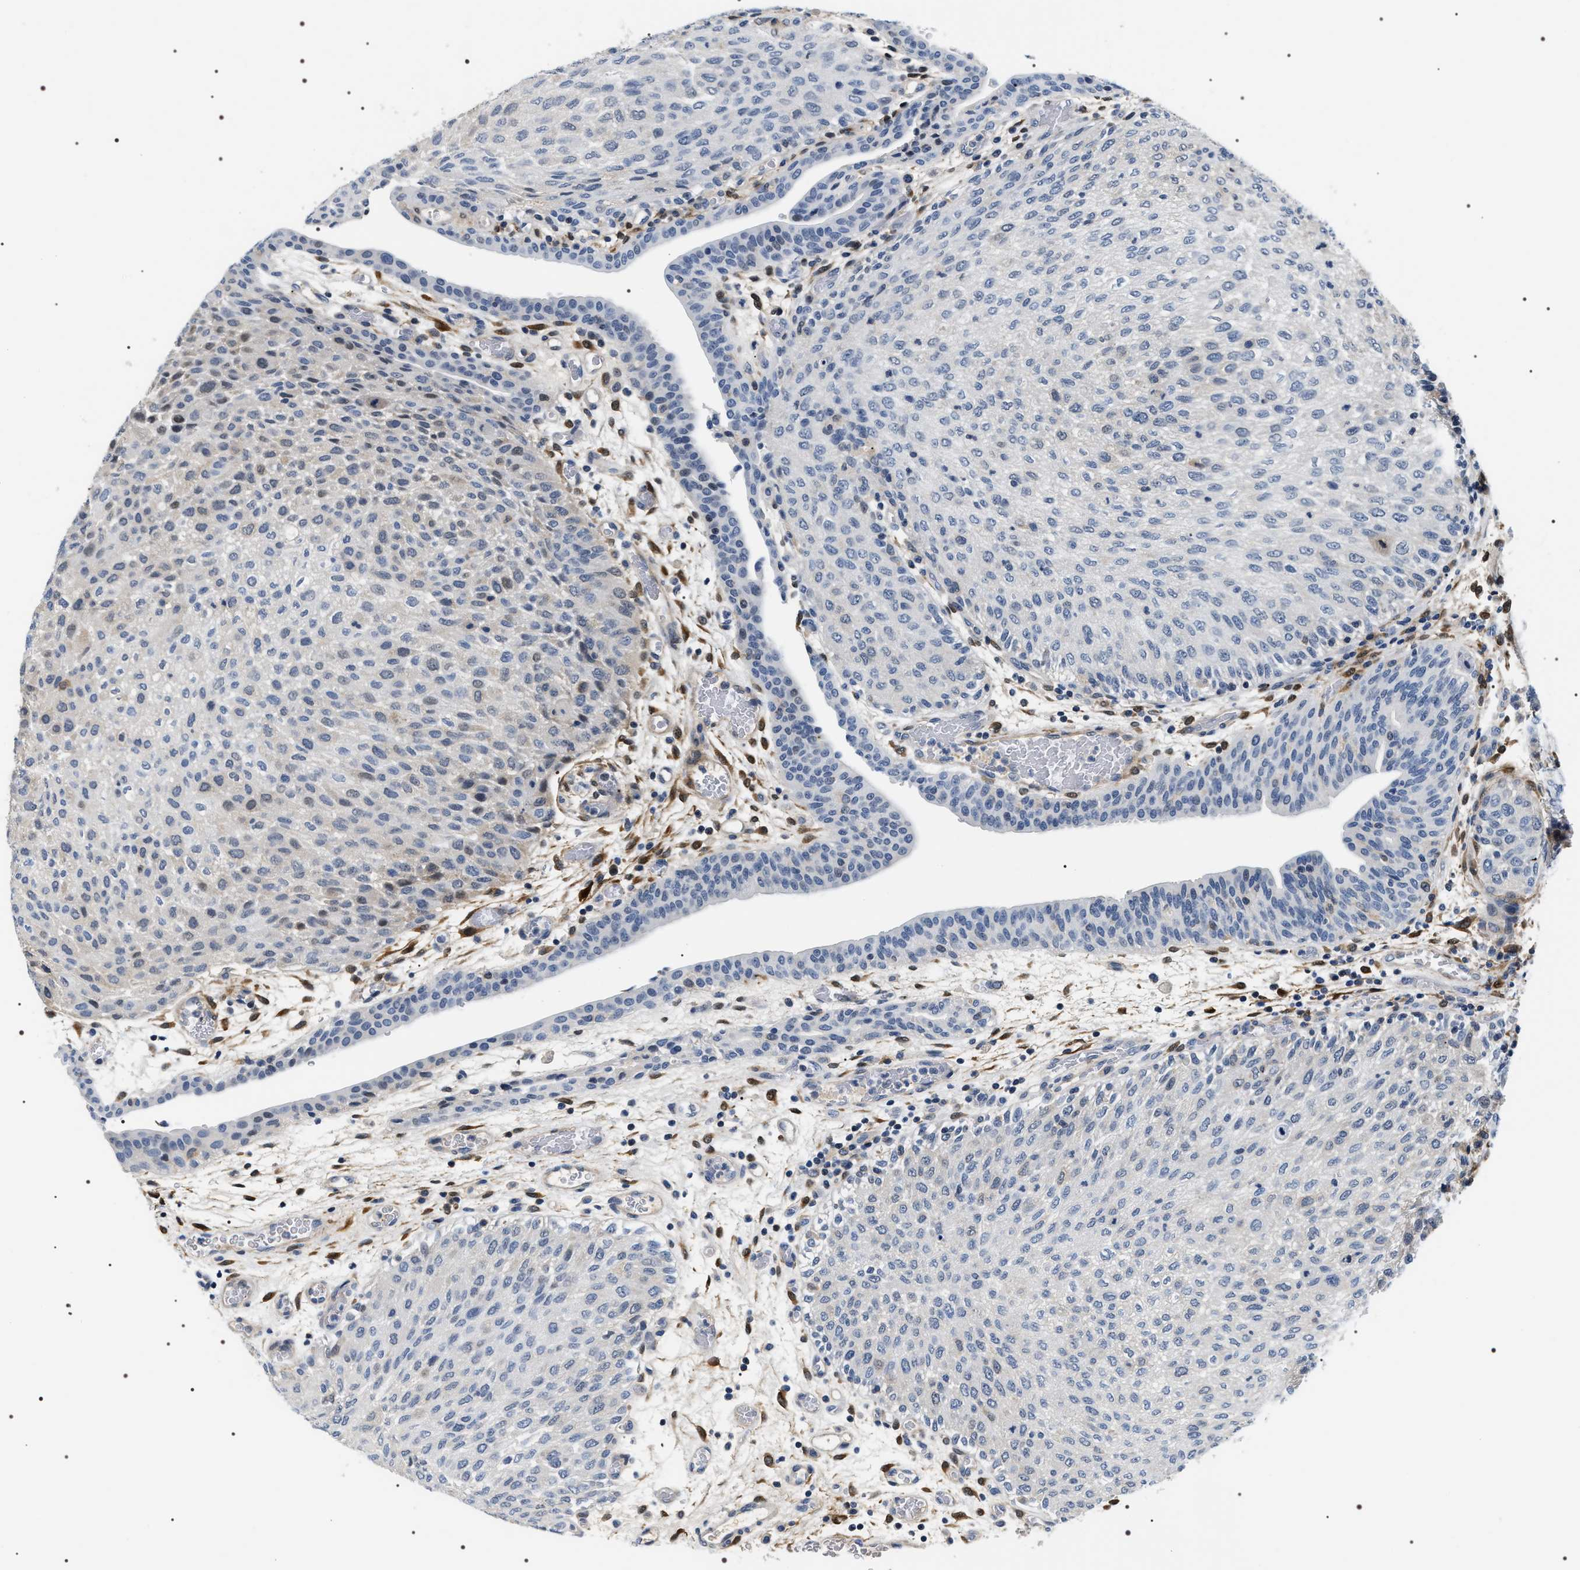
{"staining": {"intensity": "negative", "quantity": "none", "location": "none"}, "tissue": "urothelial cancer", "cell_type": "Tumor cells", "image_type": "cancer", "snomed": [{"axis": "morphology", "description": "Urothelial carcinoma, Low grade"}, {"axis": "morphology", "description": "Urothelial carcinoma, High grade"}, {"axis": "topography", "description": "Urinary bladder"}], "caption": "Immunohistochemical staining of urothelial cancer displays no significant expression in tumor cells.", "gene": "BAG2", "patient": {"sex": "male", "age": 35}}